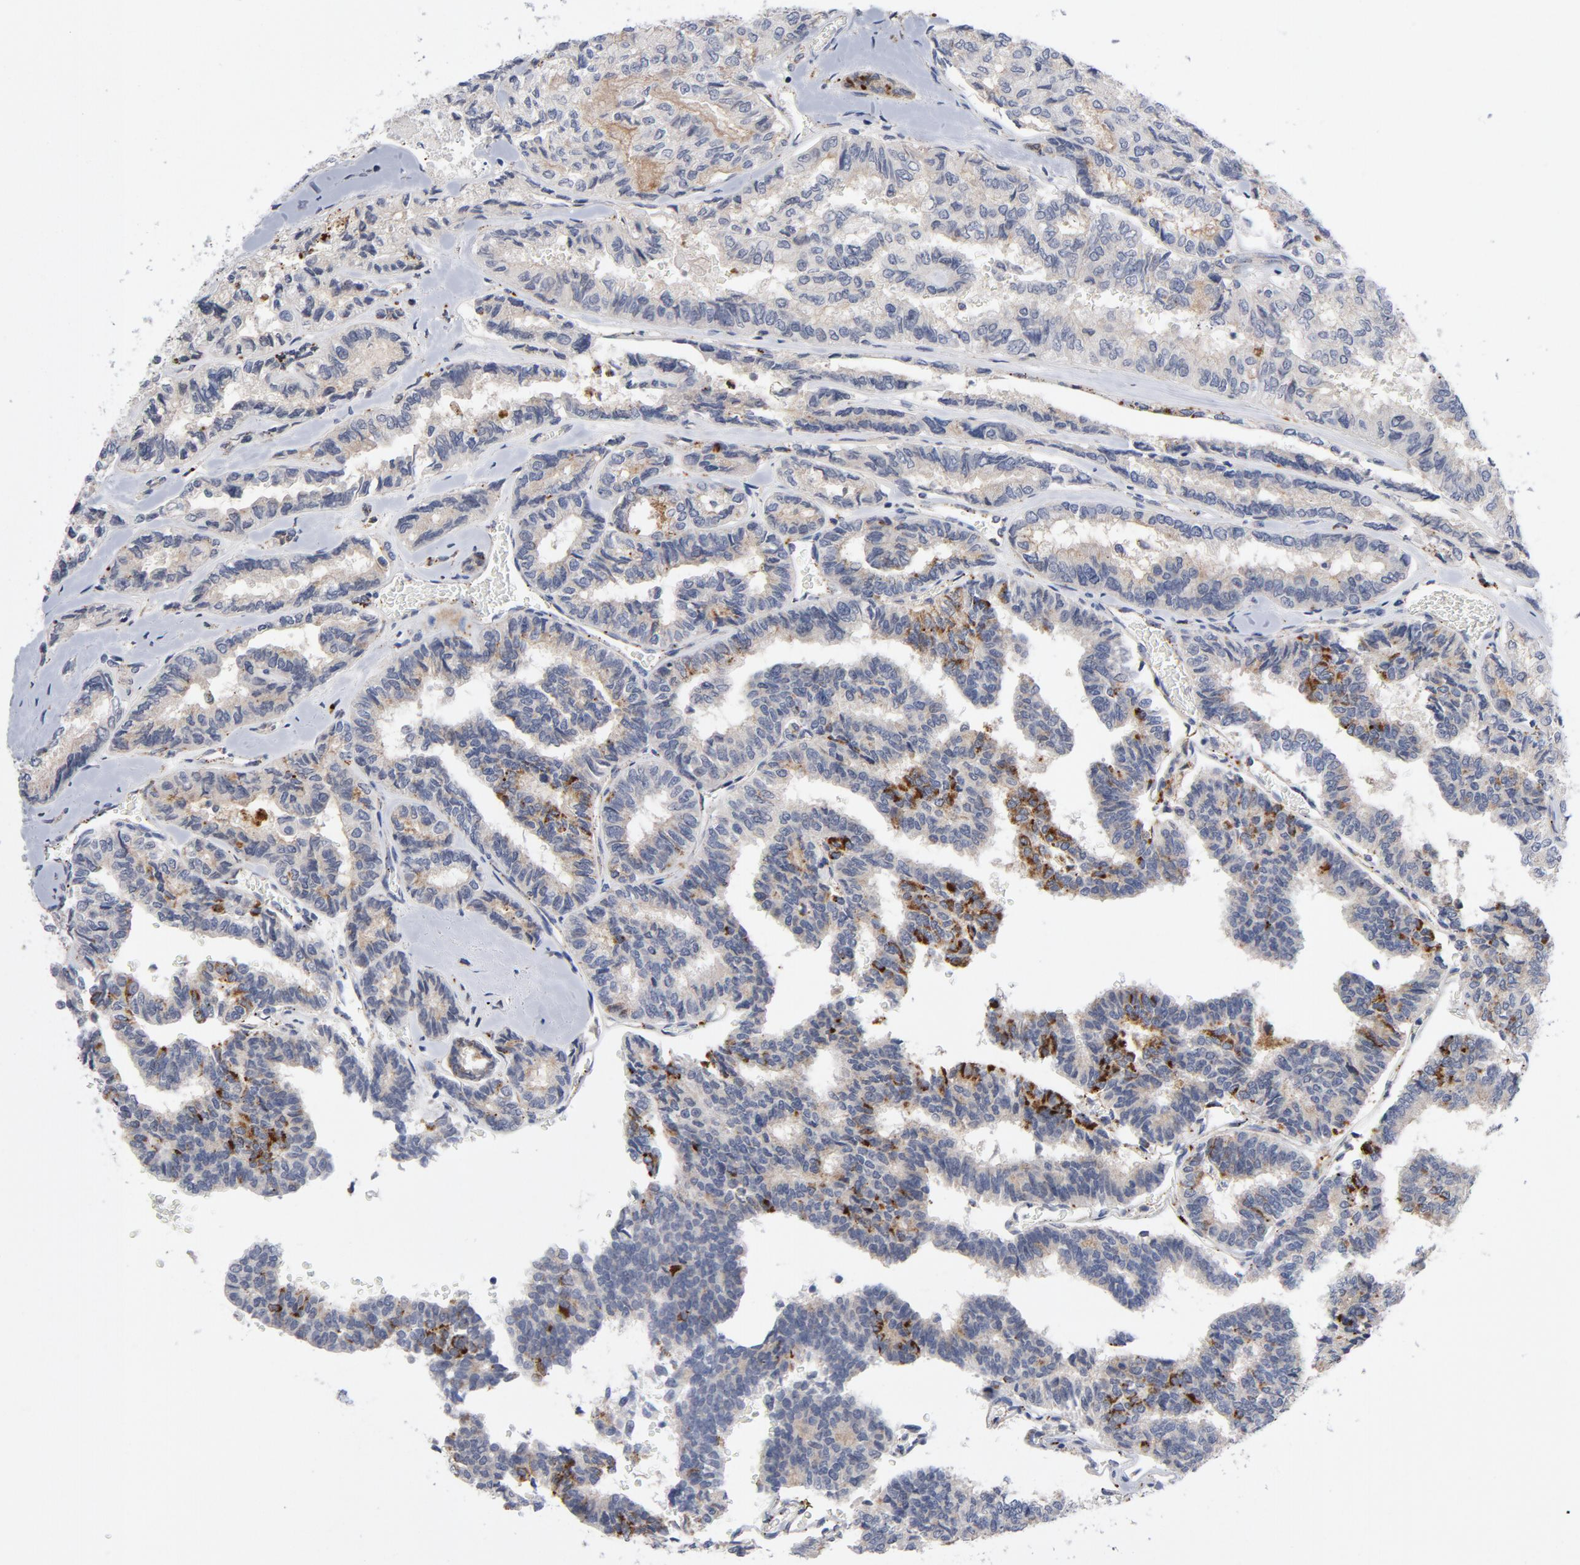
{"staining": {"intensity": "moderate", "quantity": "<25%", "location": "cytoplasmic/membranous"}, "tissue": "thyroid cancer", "cell_type": "Tumor cells", "image_type": "cancer", "snomed": [{"axis": "morphology", "description": "Papillary adenocarcinoma, NOS"}, {"axis": "topography", "description": "Thyroid gland"}], "caption": "Brown immunohistochemical staining in papillary adenocarcinoma (thyroid) shows moderate cytoplasmic/membranous expression in about <25% of tumor cells.", "gene": "AKT2", "patient": {"sex": "female", "age": 35}}